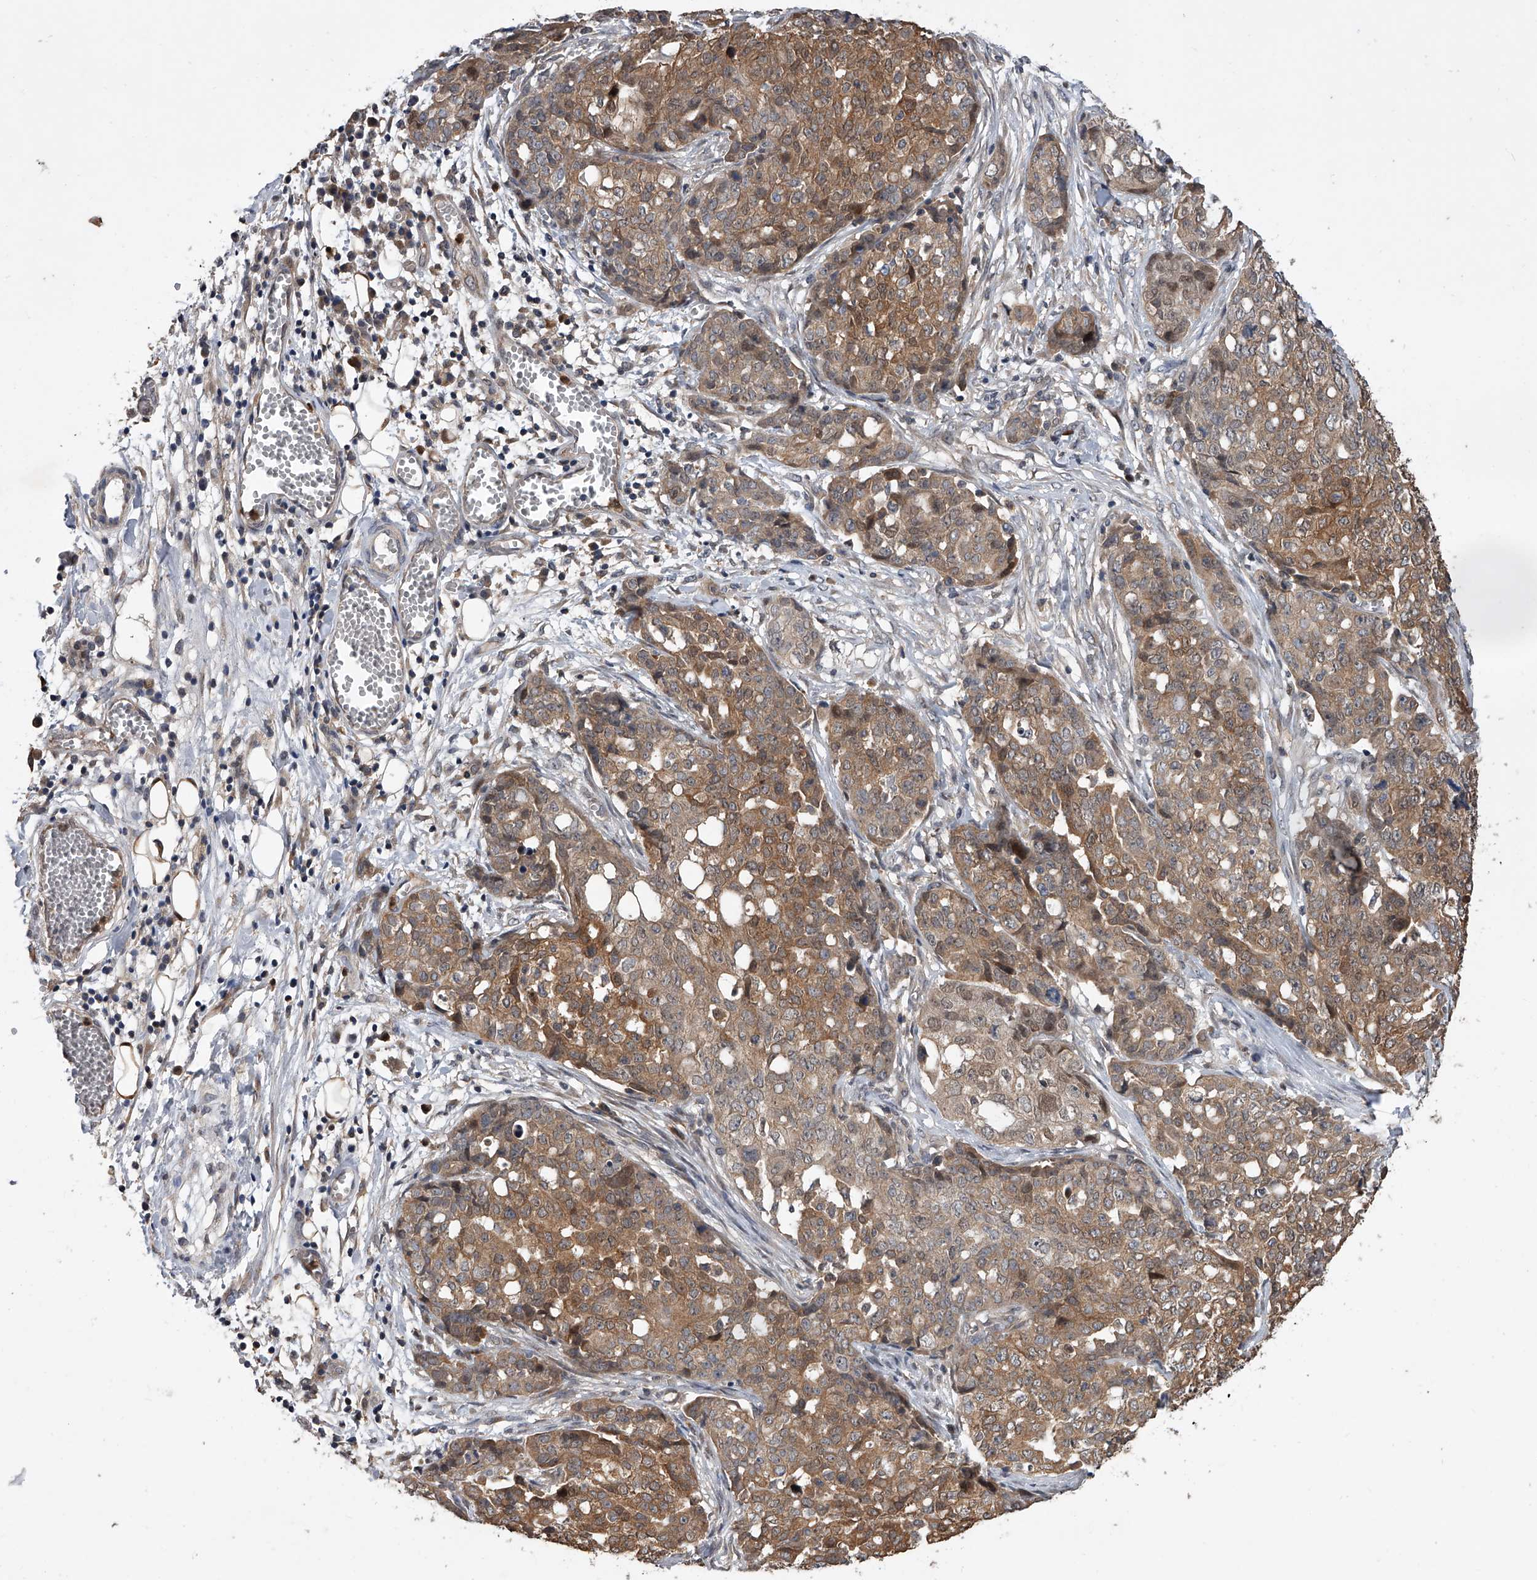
{"staining": {"intensity": "moderate", "quantity": ">75%", "location": "cytoplasmic/membranous"}, "tissue": "ovarian cancer", "cell_type": "Tumor cells", "image_type": "cancer", "snomed": [{"axis": "morphology", "description": "Cystadenocarcinoma, serous, NOS"}, {"axis": "topography", "description": "Soft tissue"}, {"axis": "topography", "description": "Ovary"}], "caption": "Immunohistochemical staining of human serous cystadenocarcinoma (ovarian) displays moderate cytoplasmic/membranous protein staining in about >75% of tumor cells.", "gene": "BHLHE23", "patient": {"sex": "female", "age": 57}}